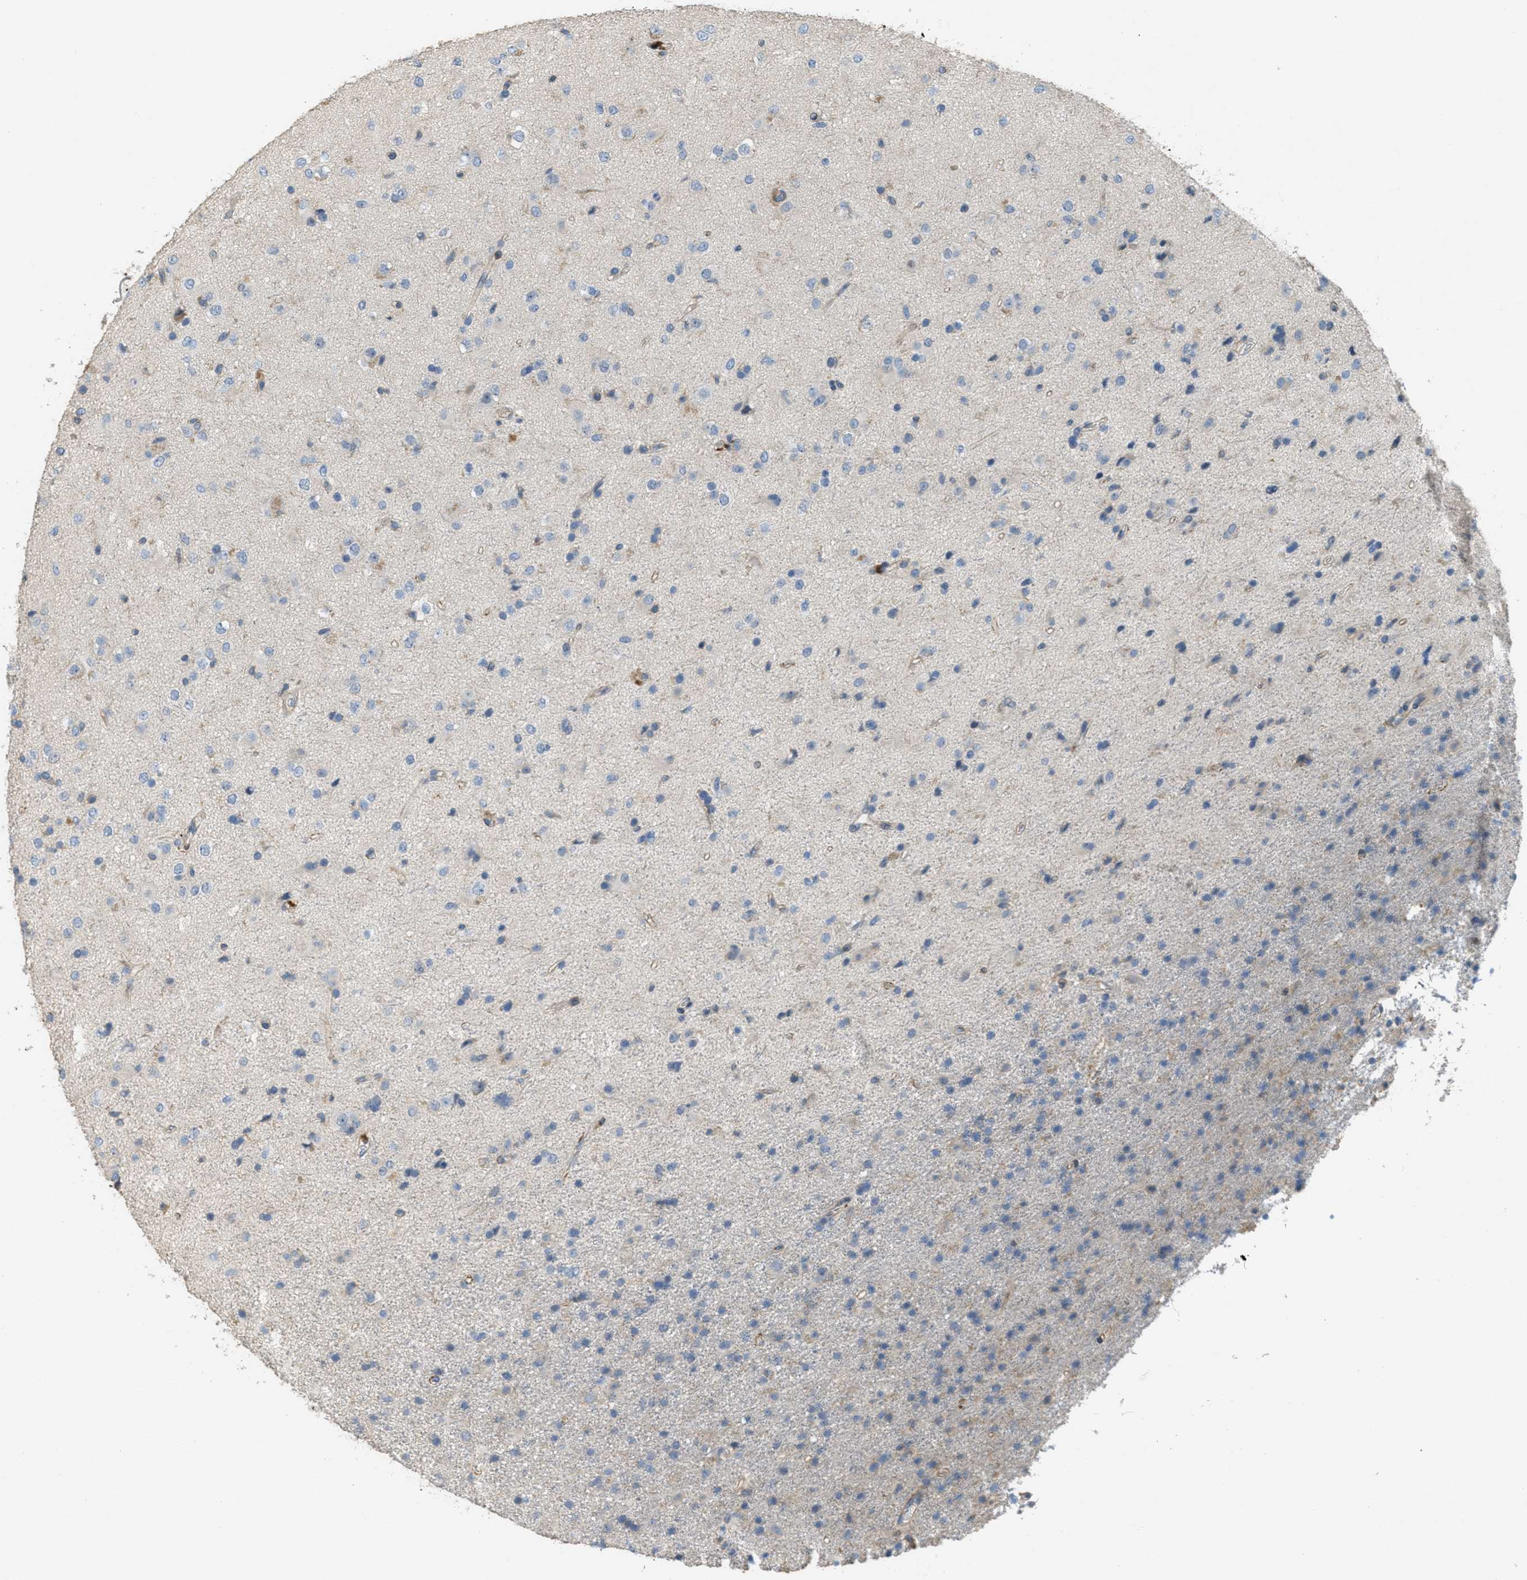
{"staining": {"intensity": "negative", "quantity": "none", "location": "none"}, "tissue": "glioma", "cell_type": "Tumor cells", "image_type": "cancer", "snomed": [{"axis": "morphology", "description": "Glioma, malignant, Low grade"}, {"axis": "topography", "description": "Brain"}], "caption": "This image is of glioma stained with immunohistochemistry to label a protein in brown with the nuclei are counter-stained blue. There is no positivity in tumor cells.", "gene": "ADCY5", "patient": {"sex": "male", "age": 65}}